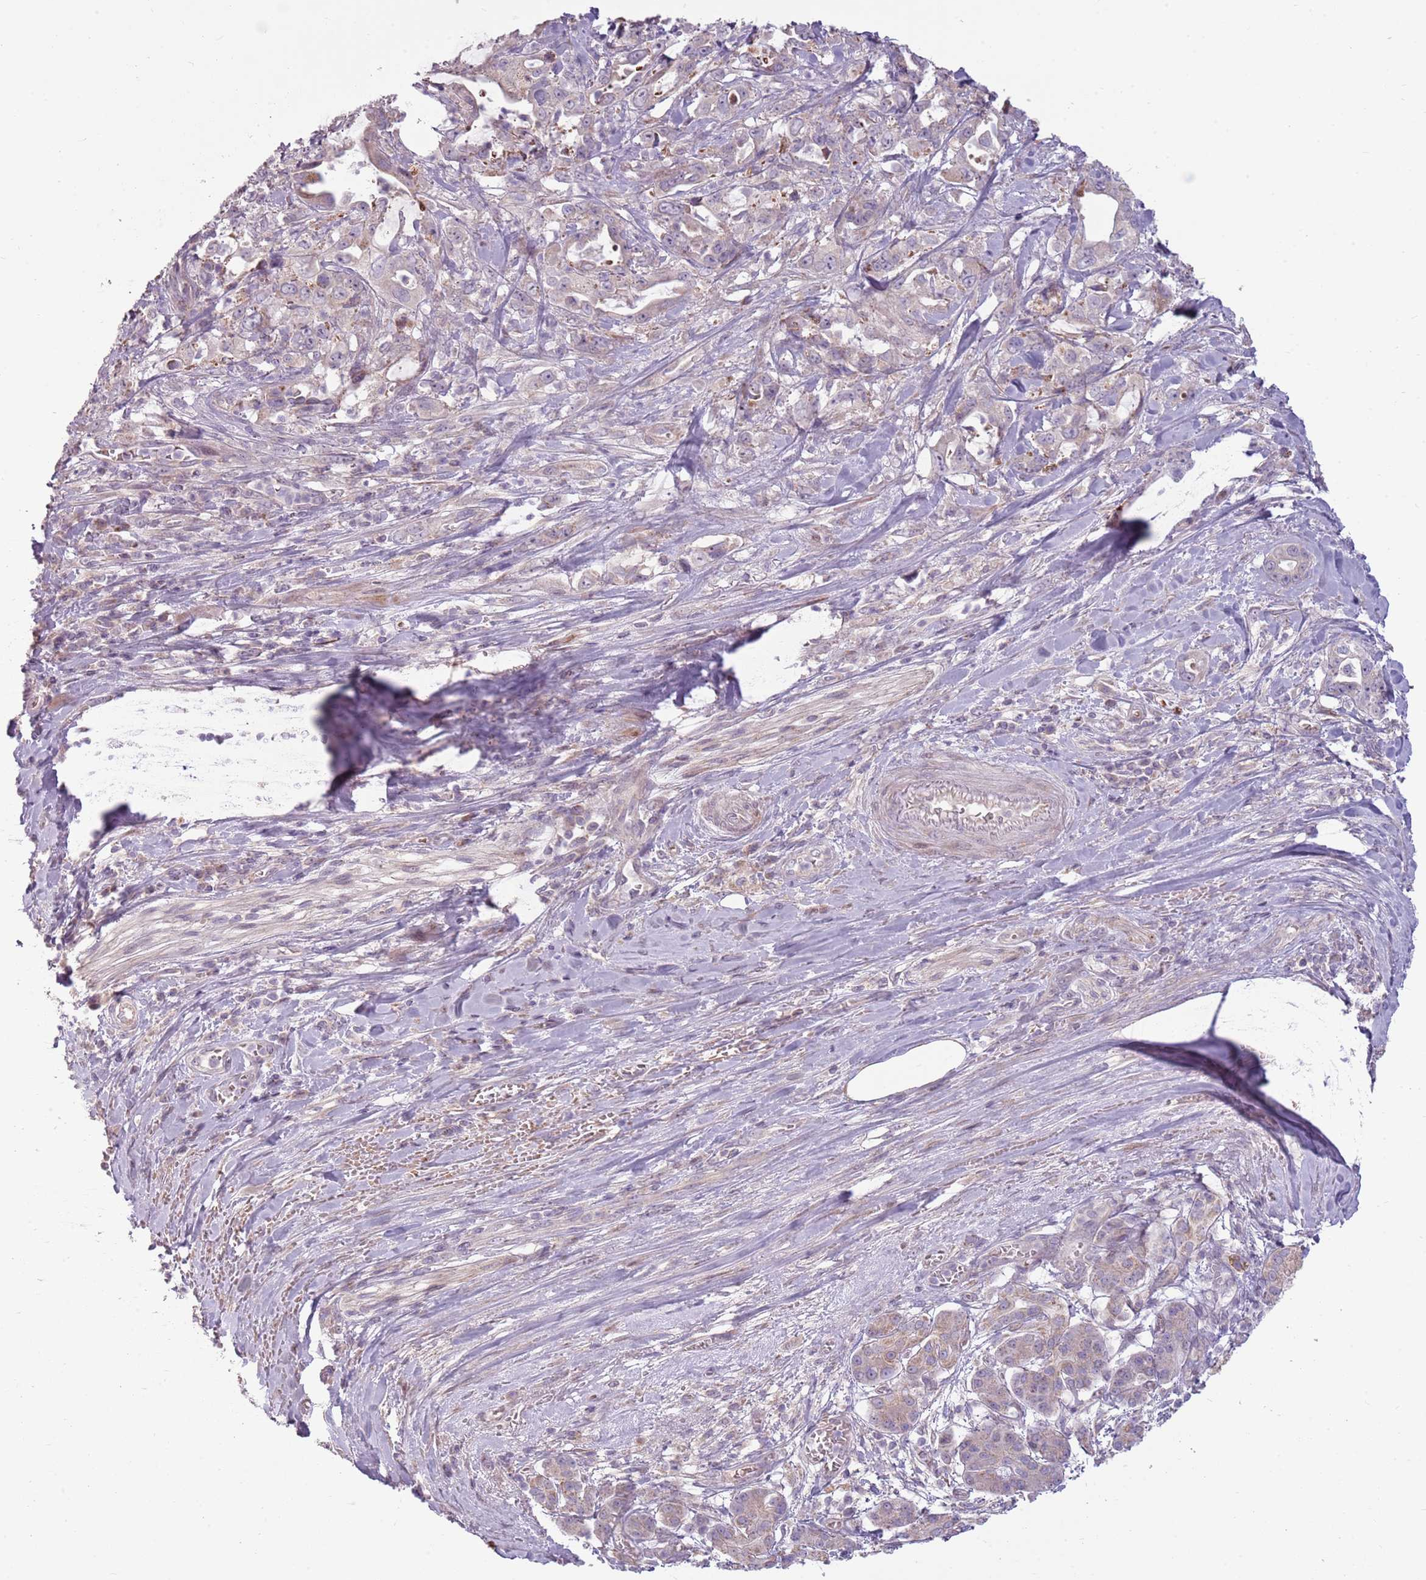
{"staining": {"intensity": "weak", "quantity": "<25%", "location": "cytoplasmic/membranous"}, "tissue": "pancreatic cancer", "cell_type": "Tumor cells", "image_type": "cancer", "snomed": [{"axis": "morphology", "description": "Adenocarcinoma, NOS"}, {"axis": "topography", "description": "Pancreas"}], "caption": "The IHC micrograph has no significant staining in tumor cells of pancreatic cancer (adenocarcinoma) tissue. The staining is performed using DAB (3,3'-diaminobenzidine) brown chromogen with nuclei counter-stained in using hematoxylin.", "gene": "ZNF530", "patient": {"sex": "female", "age": 61}}